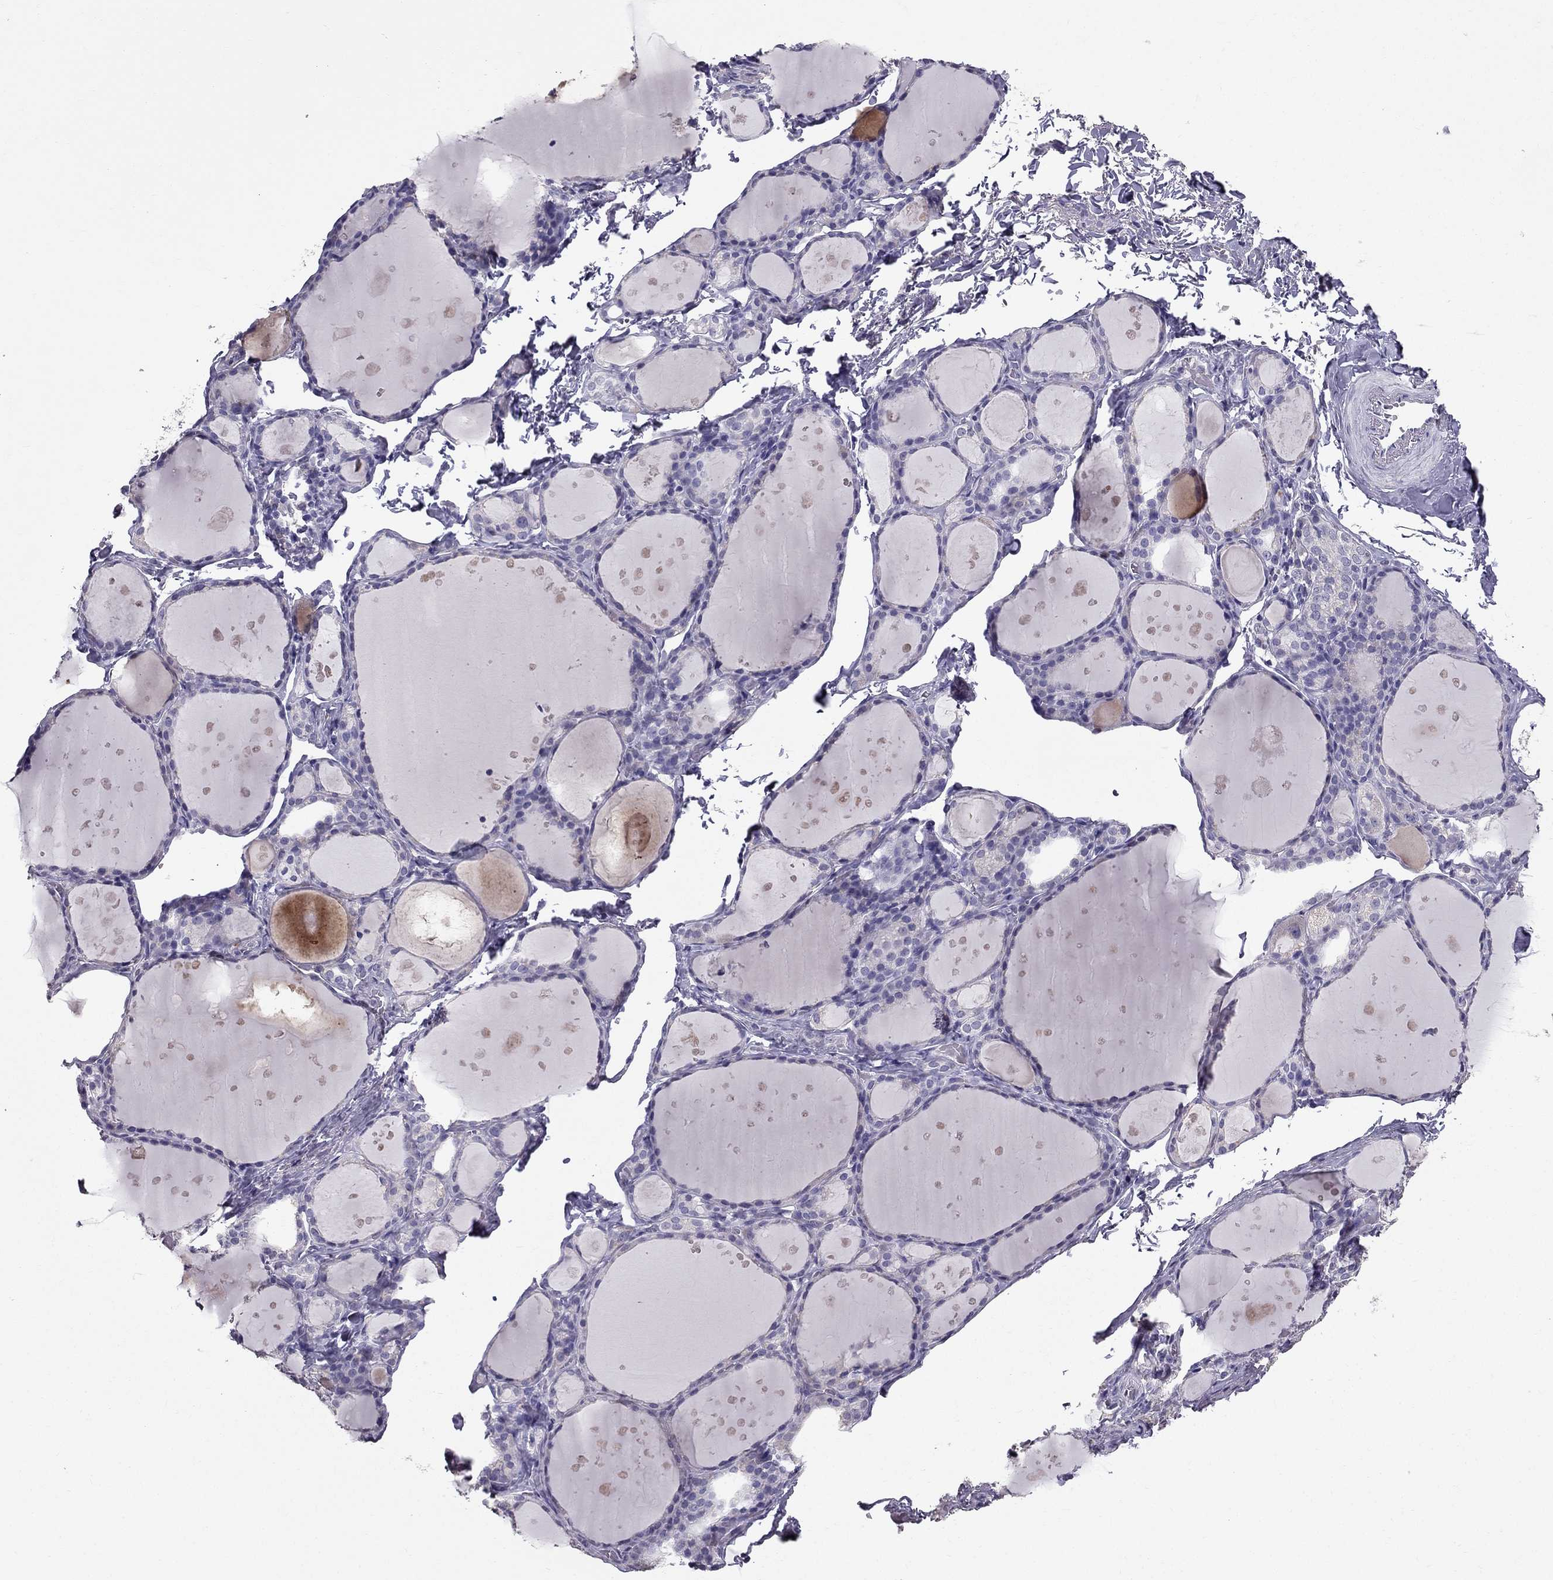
{"staining": {"intensity": "negative", "quantity": "none", "location": "none"}, "tissue": "thyroid gland", "cell_type": "Glandular cells", "image_type": "normal", "snomed": [{"axis": "morphology", "description": "Normal tissue, NOS"}, {"axis": "topography", "description": "Thyroid gland"}], "caption": "An image of thyroid gland stained for a protein reveals no brown staining in glandular cells.", "gene": "ARHGAP11A", "patient": {"sex": "male", "age": 68}}